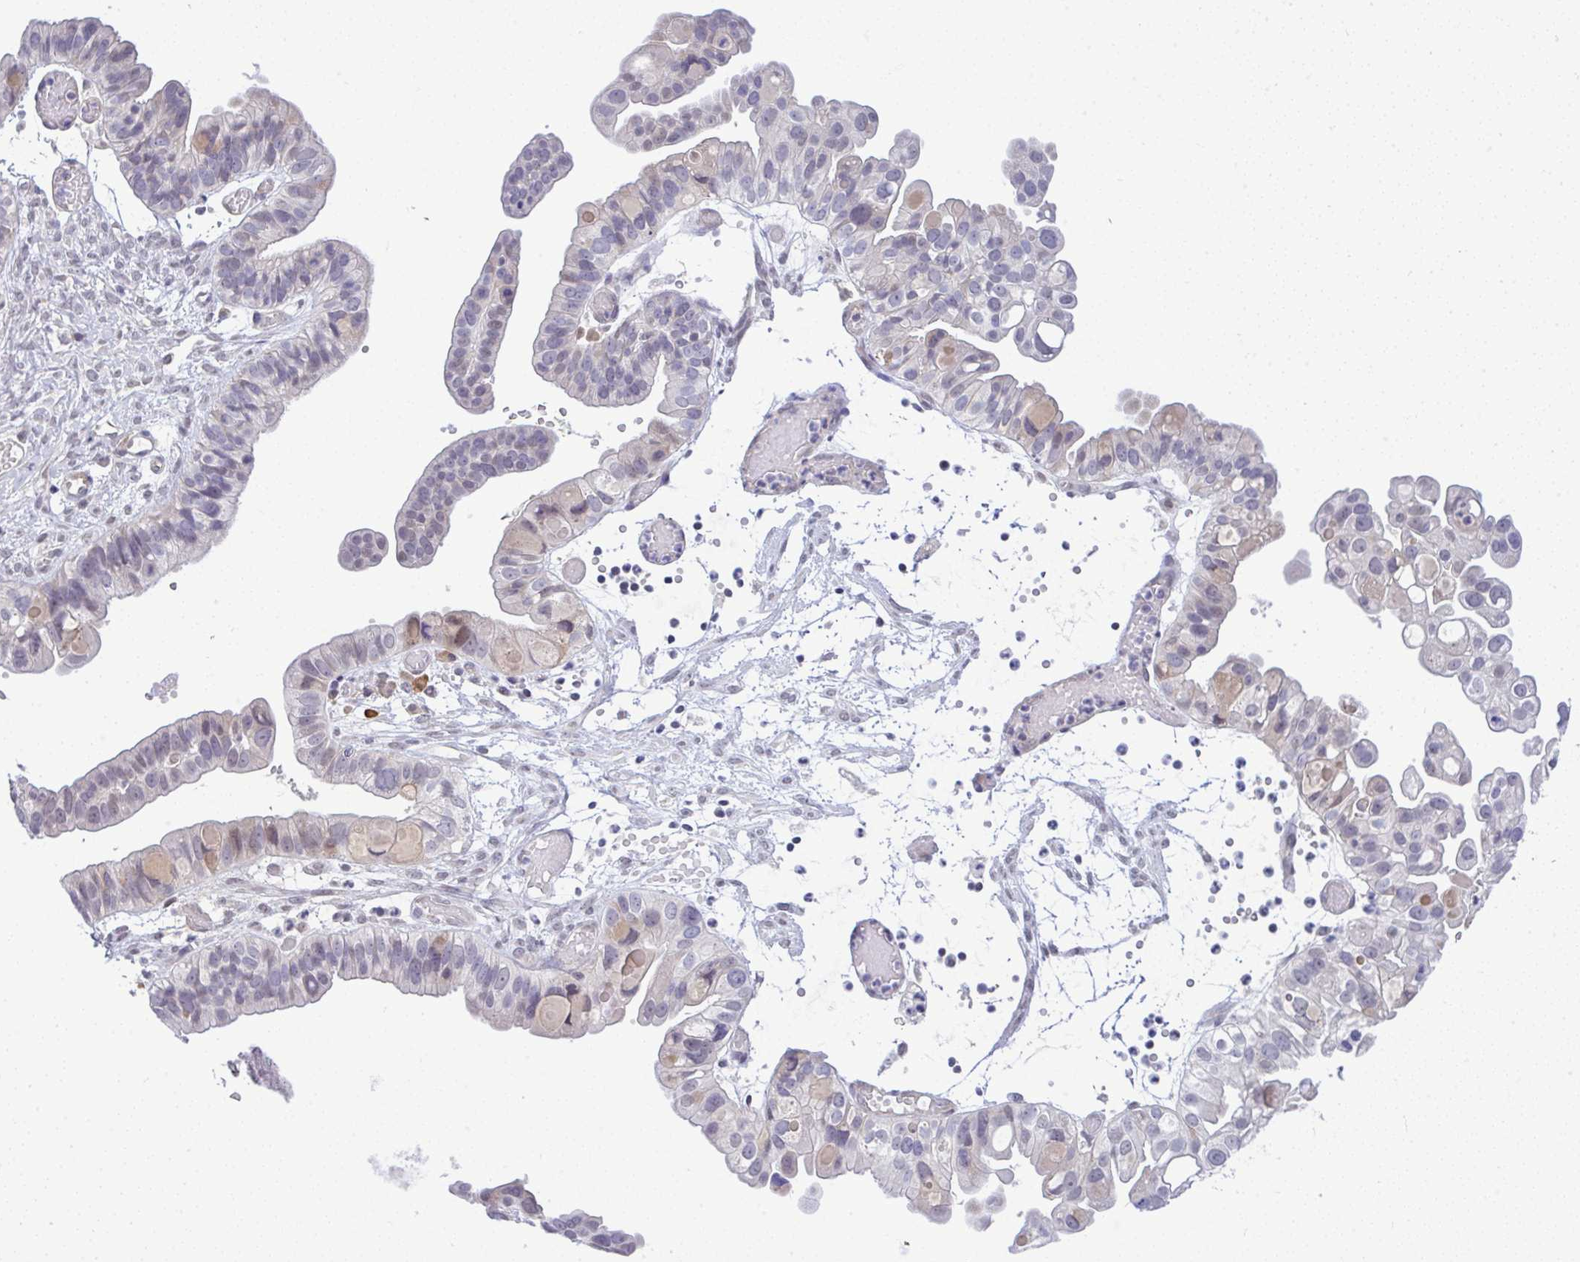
{"staining": {"intensity": "weak", "quantity": "<25%", "location": "cytoplasmic/membranous"}, "tissue": "ovarian cancer", "cell_type": "Tumor cells", "image_type": "cancer", "snomed": [{"axis": "morphology", "description": "Cystadenocarcinoma, serous, NOS"}, {"axis": "topography", "description": "Ovary"}], "caption": "Image shows no protein expression in tumor cells of ovarian cancer tissue. Nuclei are stained in blue.", "gene": "C9orf64", "patient": {"sex": "female", "age": 56}}